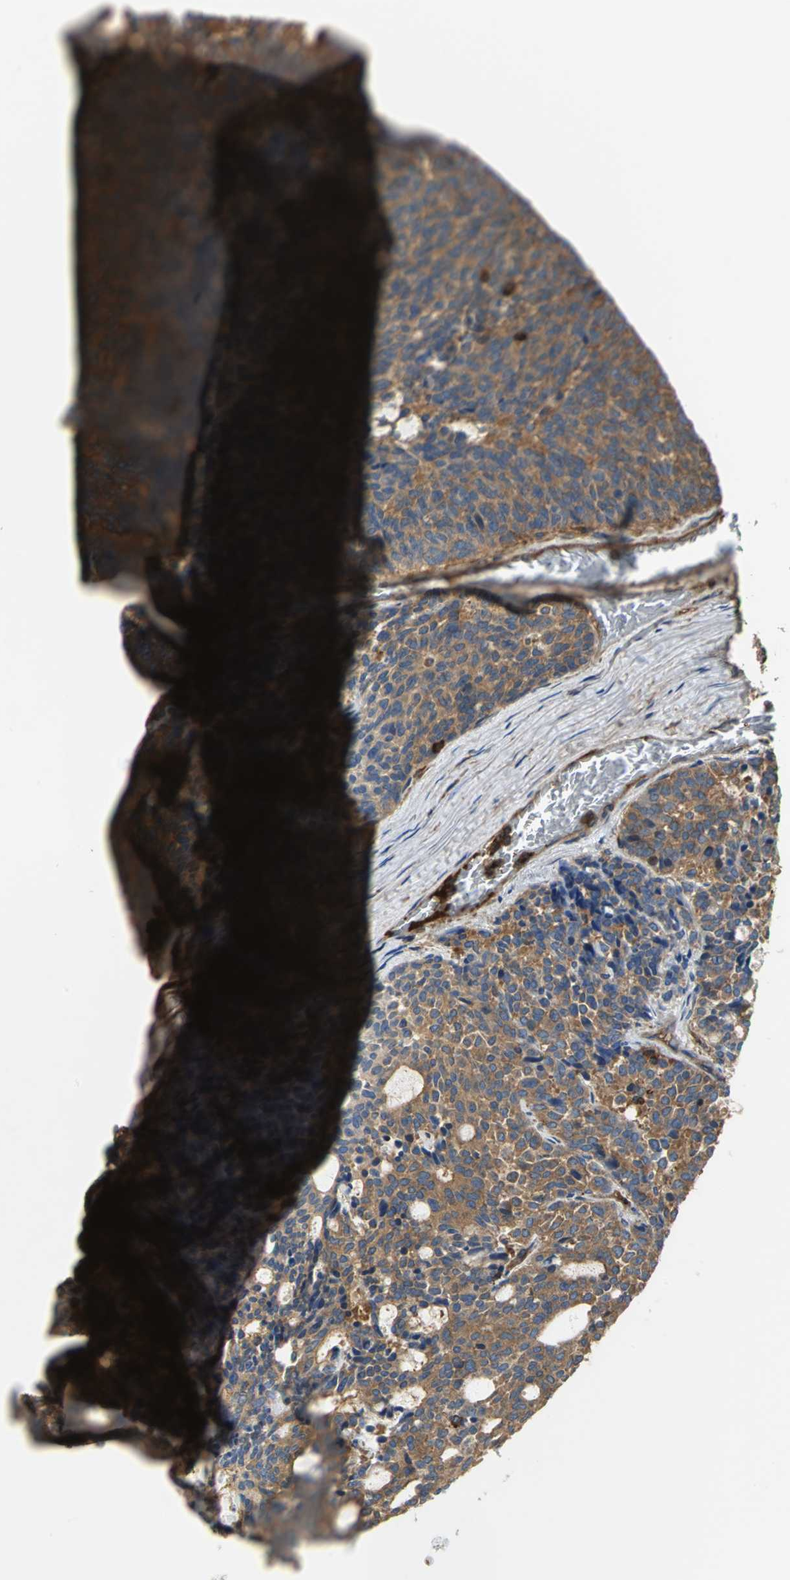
{"staining": {"intensity": "moderate", "quantity": ">75%", "location": "cytoplasmic/membranous"}, "tissue": "carcinoid", "cell_type": "Tumor cells", "image_type": "cancer", "snomed": [{"axis": "morphology", "description": "Carcinoid, malignant, NOS"}, {"axis": "topography", "description": "Pancreas"}], "caption": "A photomicrograph showing moderate cytoplasmic/membranous positivity in approximately >75% of tumor cells in carcinoid, as visualized by brown immunohistochemical staining.", "gene": "TLN1", "patient": {"sex": "female", "age": 54}}